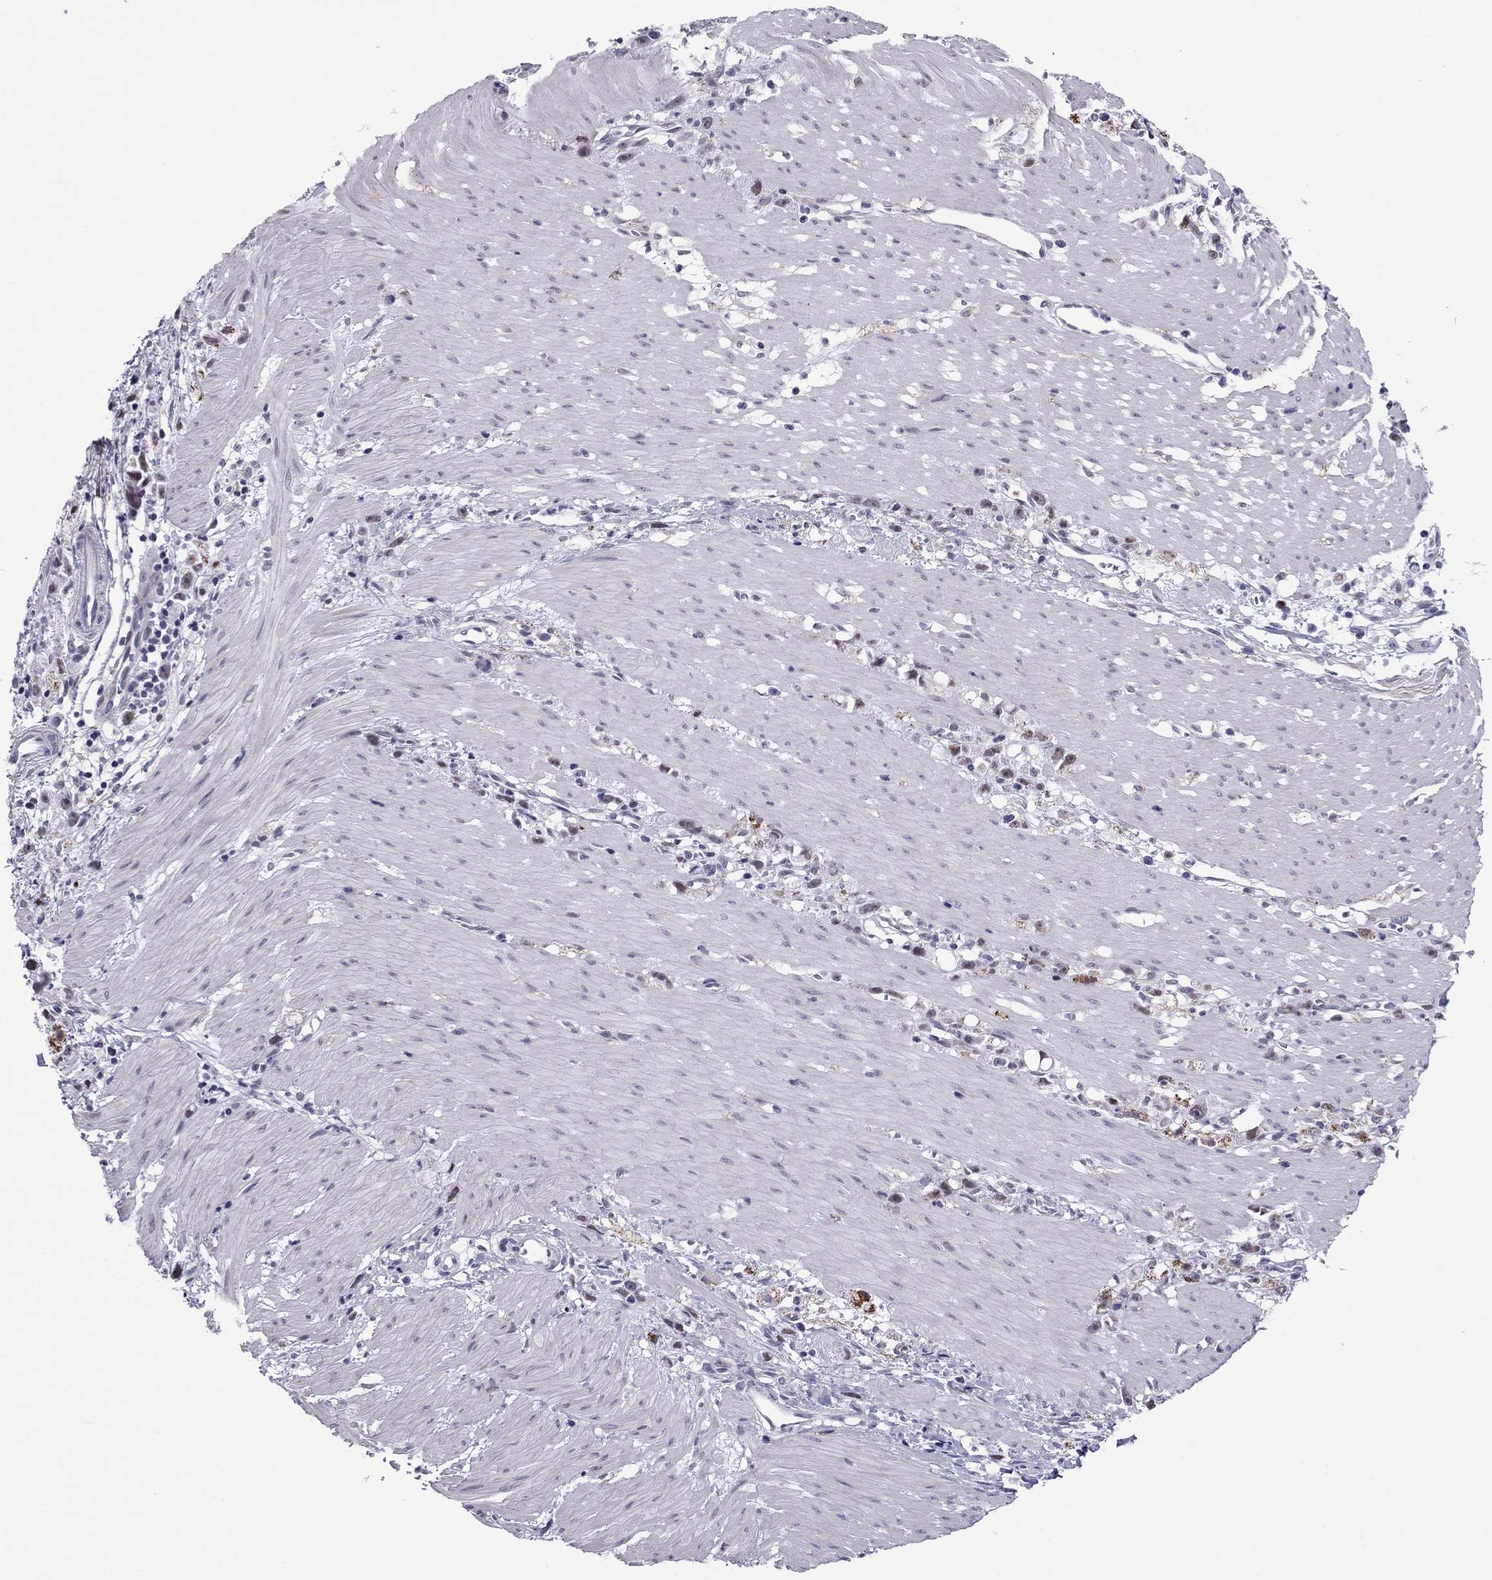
{"staining": {"intensity": "negative", "quantity": "none", "location": "none"}, "tissue": "stomach cancer", "cell_type": "Tumor cells", "image_type": "cancer", "snomed": [{"axis": "morphology", "description": "Adenocarcinoma, NOS"}, {"axis": "topography", "description": "Stomach"}], "caption": "Histopathology image shows no significant protein positivity in tumor cells of stomach cancer.", "gene": "ZNF646", "patient": {"sex": "female", "age": 59}}